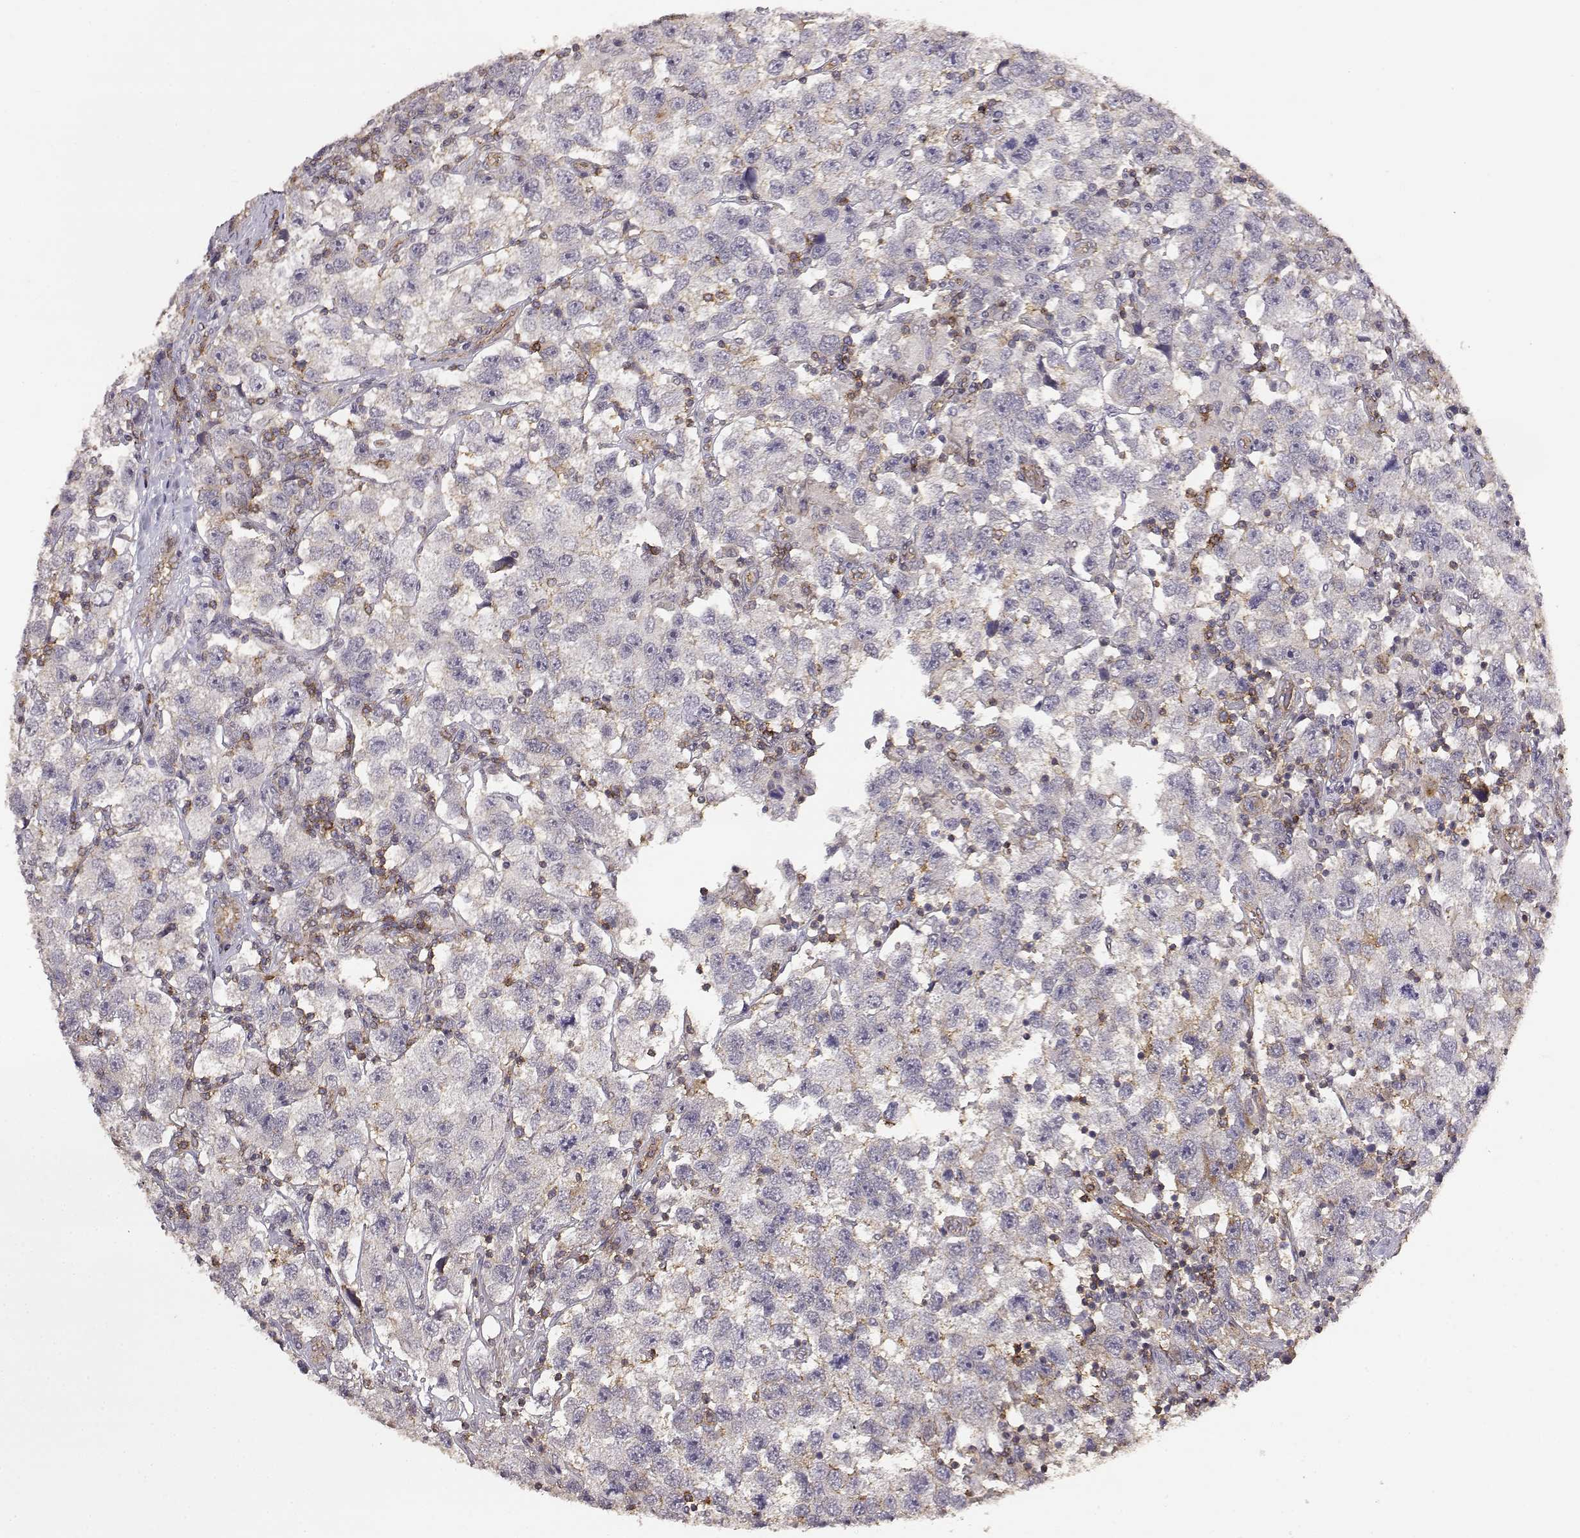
{"staining": {"intensity": "moderate", "quantity": "<25%", "location": "cytoplasmic/membranous"}, "tissue": "testis cancer", "cell_type": "Tumor cells", "image_type": "cancer", "snomed": [{"axis": "morphology", "description": "Seminoma, NOS"}, {"axis": "topography", "description": "Testis"}], "caption": "High-power microscopy captured an immunohistochemistry (IHC) histopathology image of testis seminoma, revealing moderate cytoplasmic/membranous expression in about <25% of tumor cells.", "gene": "IFITM1", "patient": {"sex": "male", "age": 26}}